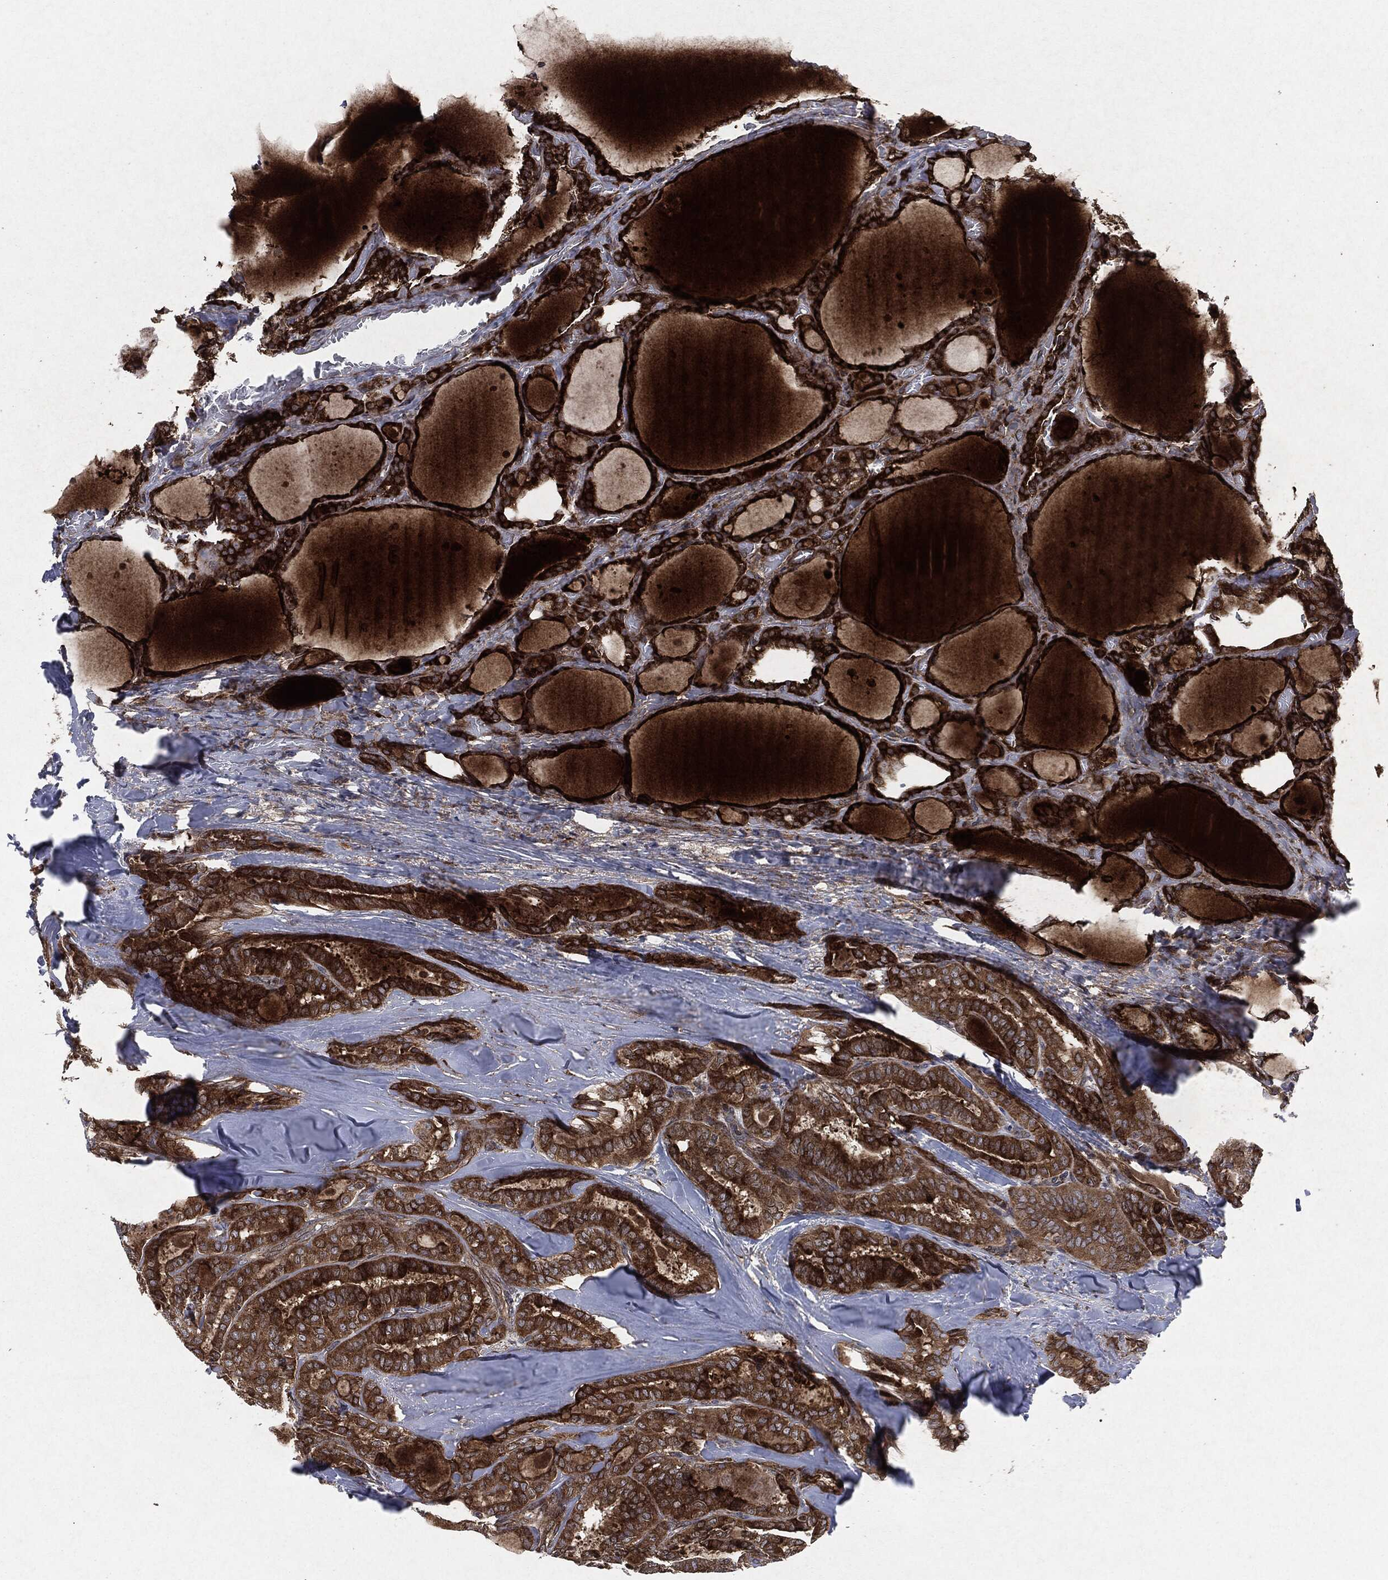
{"staining": {"intensity": "strong", "quantity": "25%-75%", "location": "cytoplasmic/membranous"}, "tissue": "thyroid cancer", "cell_type": "Tumor cells", "image_type": "cancer", "snomed": [{"axis": "morphology", "description": "Papillary adenocarcinoma, NOS"}, {"axis": "topography", "description": "Thyroid gland"}], "caption": "Tumor cells show high levels of strong cytoplasmic/membranous positivity in approximately 25%-75% of cells in human thyroid cancer. (Brightfield microscopy of DAB IHC at high magnification).", "gene": "RAF1", "patient": {"sex": "female", "age": 39}}